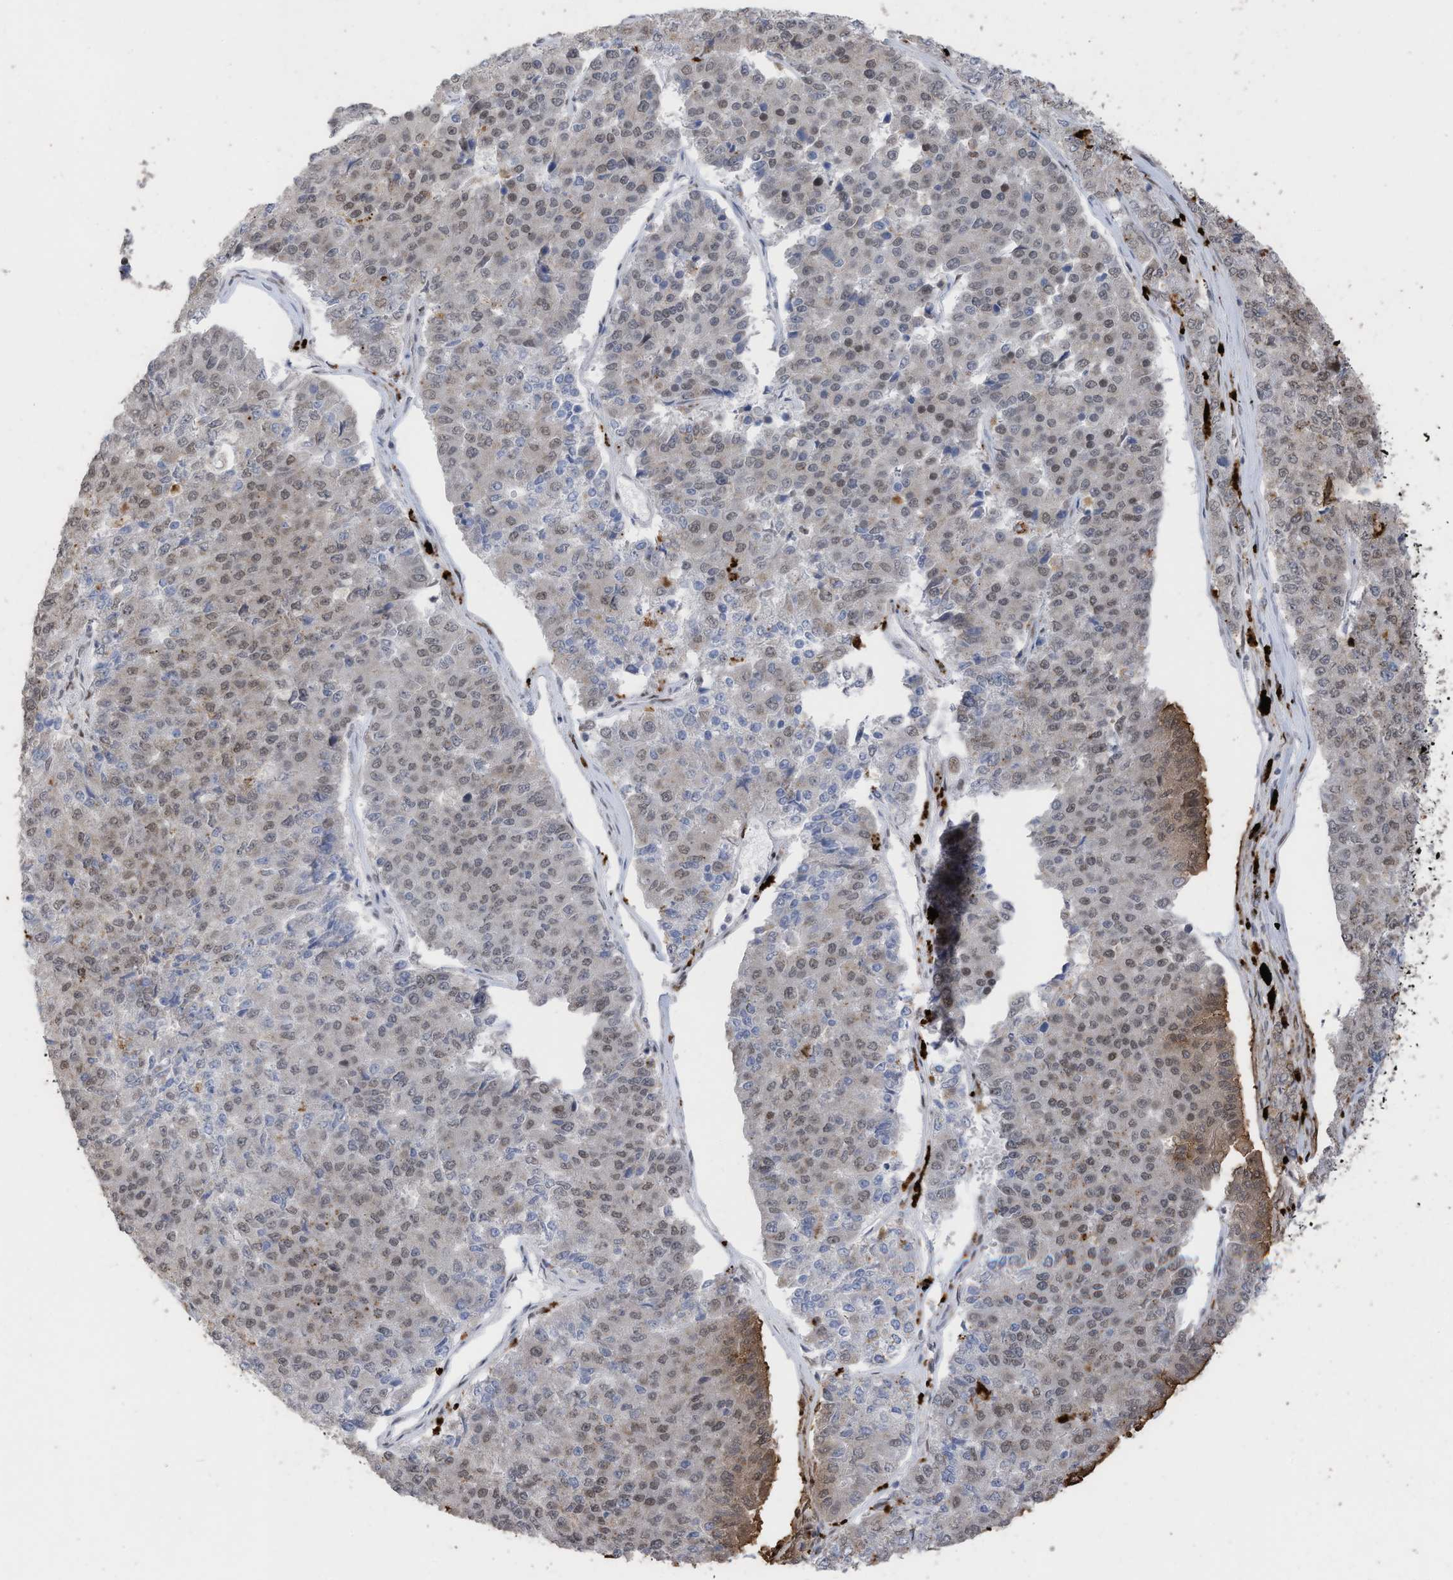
{"staining": {"intensity": "weak", "quantity": "25%-75%", "location": "nuclear"}, "tissue": "pancreatic cancer", "cell_type": "Tumor cells", "image_type": "cancer", "snomed": [{"axis": "morphology", "description": "Adenocarcinoma, NOS"}, {"axis": "topography", "description": "Pancreas"}], "caption": "Tumor cells display low levels of weak nuclear staining in about 25%-75% of cells in adenocarcinoma (pancreatic).", "gene": "RABL3", "patient": {"sex": "male", "age": 50}}